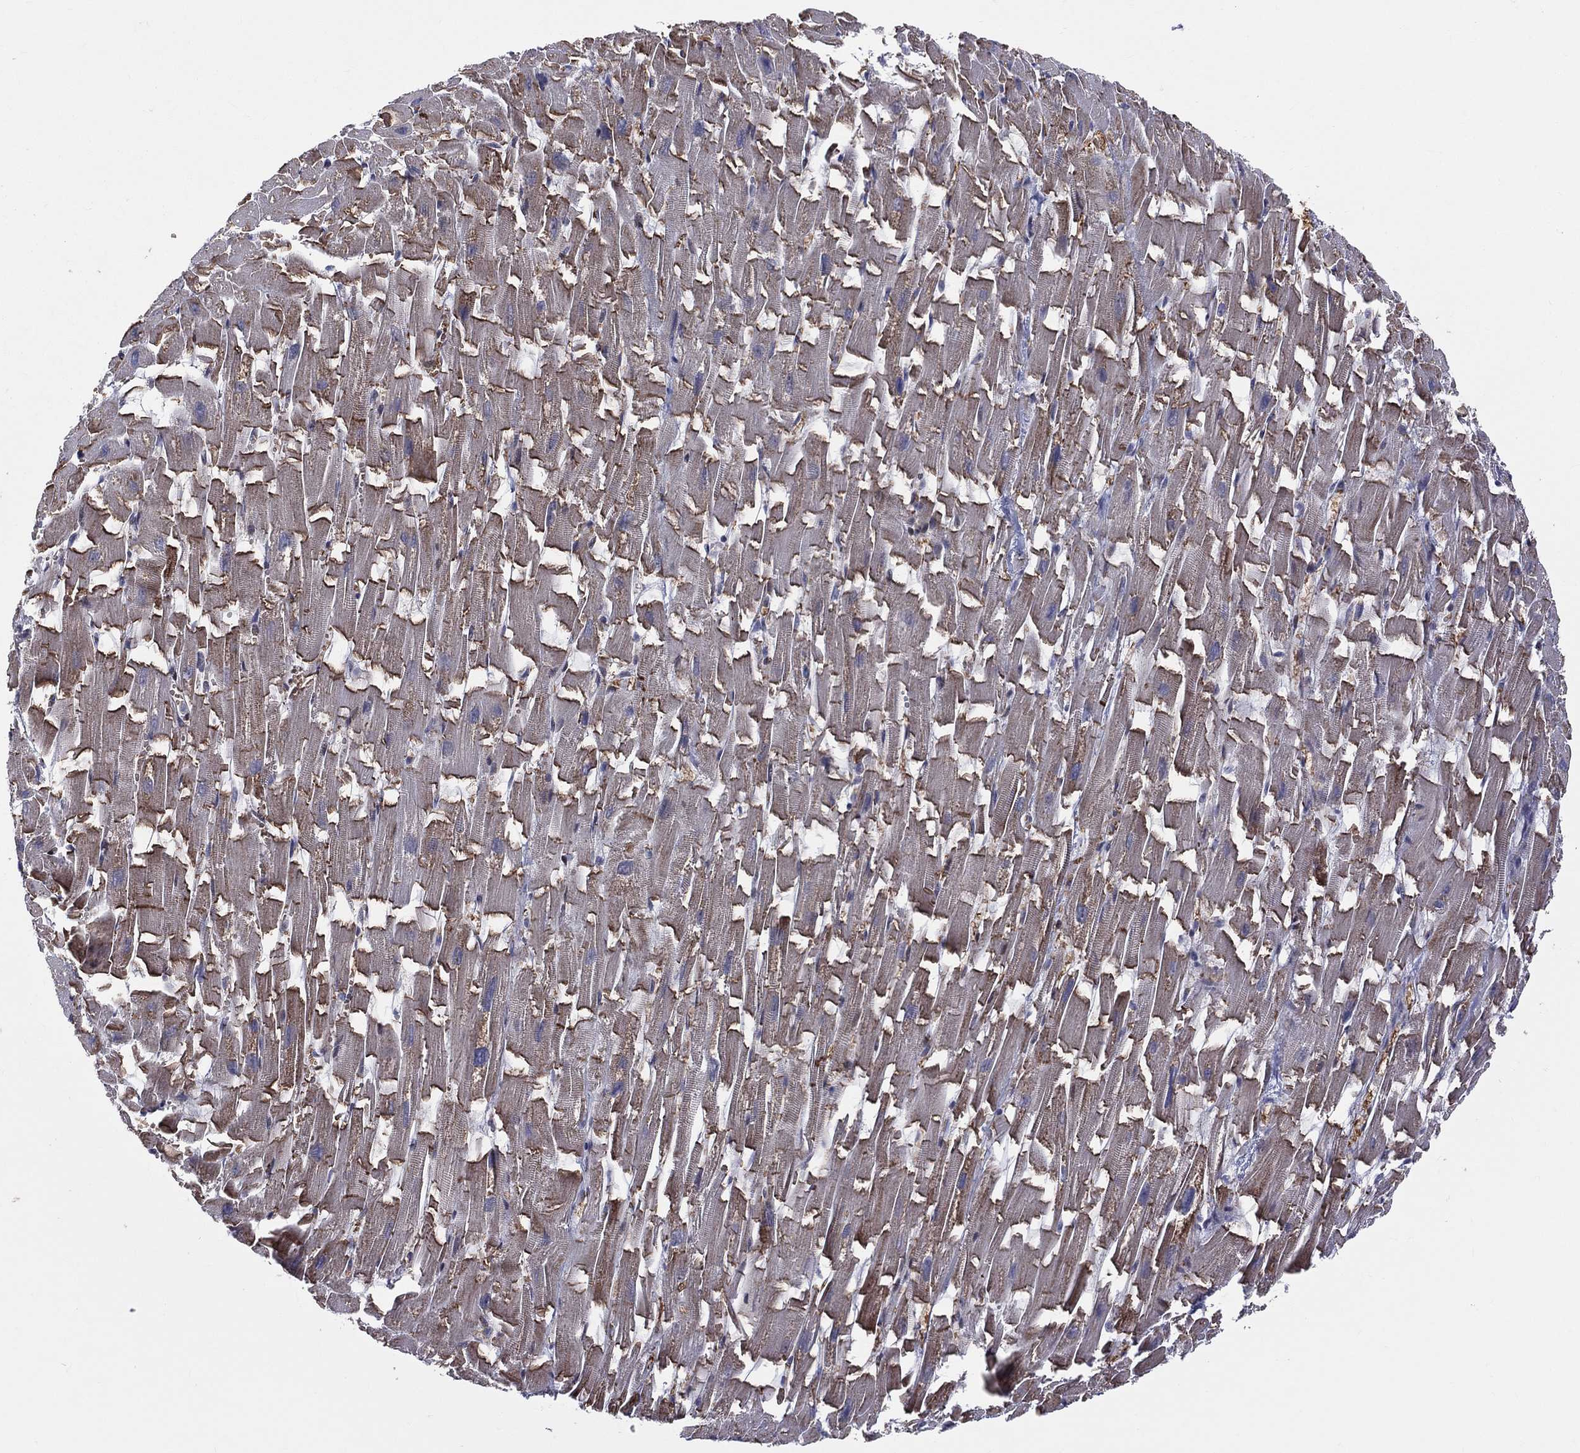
{"staining": {"intensity": "strong", "quantity": "25%-75%", "location": "cytoplasmic/membranous"}, "tissue": "heart muscle", "cell_type": "Cardiomyocytes", "image_type": "normal", "snomed": [{"axis": "morphology", "description": "Normal tissue, NOS"}, {"axis": "topography", "description": "Heart"}], "caption": "This image demonstrates immunohistochemistry (IHC) staining of benign human heart muscle, with high strong cytoplasmic/membranous staining in about 25%-75% of cardiomyocytes.", "gene": "VHL", "patient": {"sex": "female", "age": 64}}